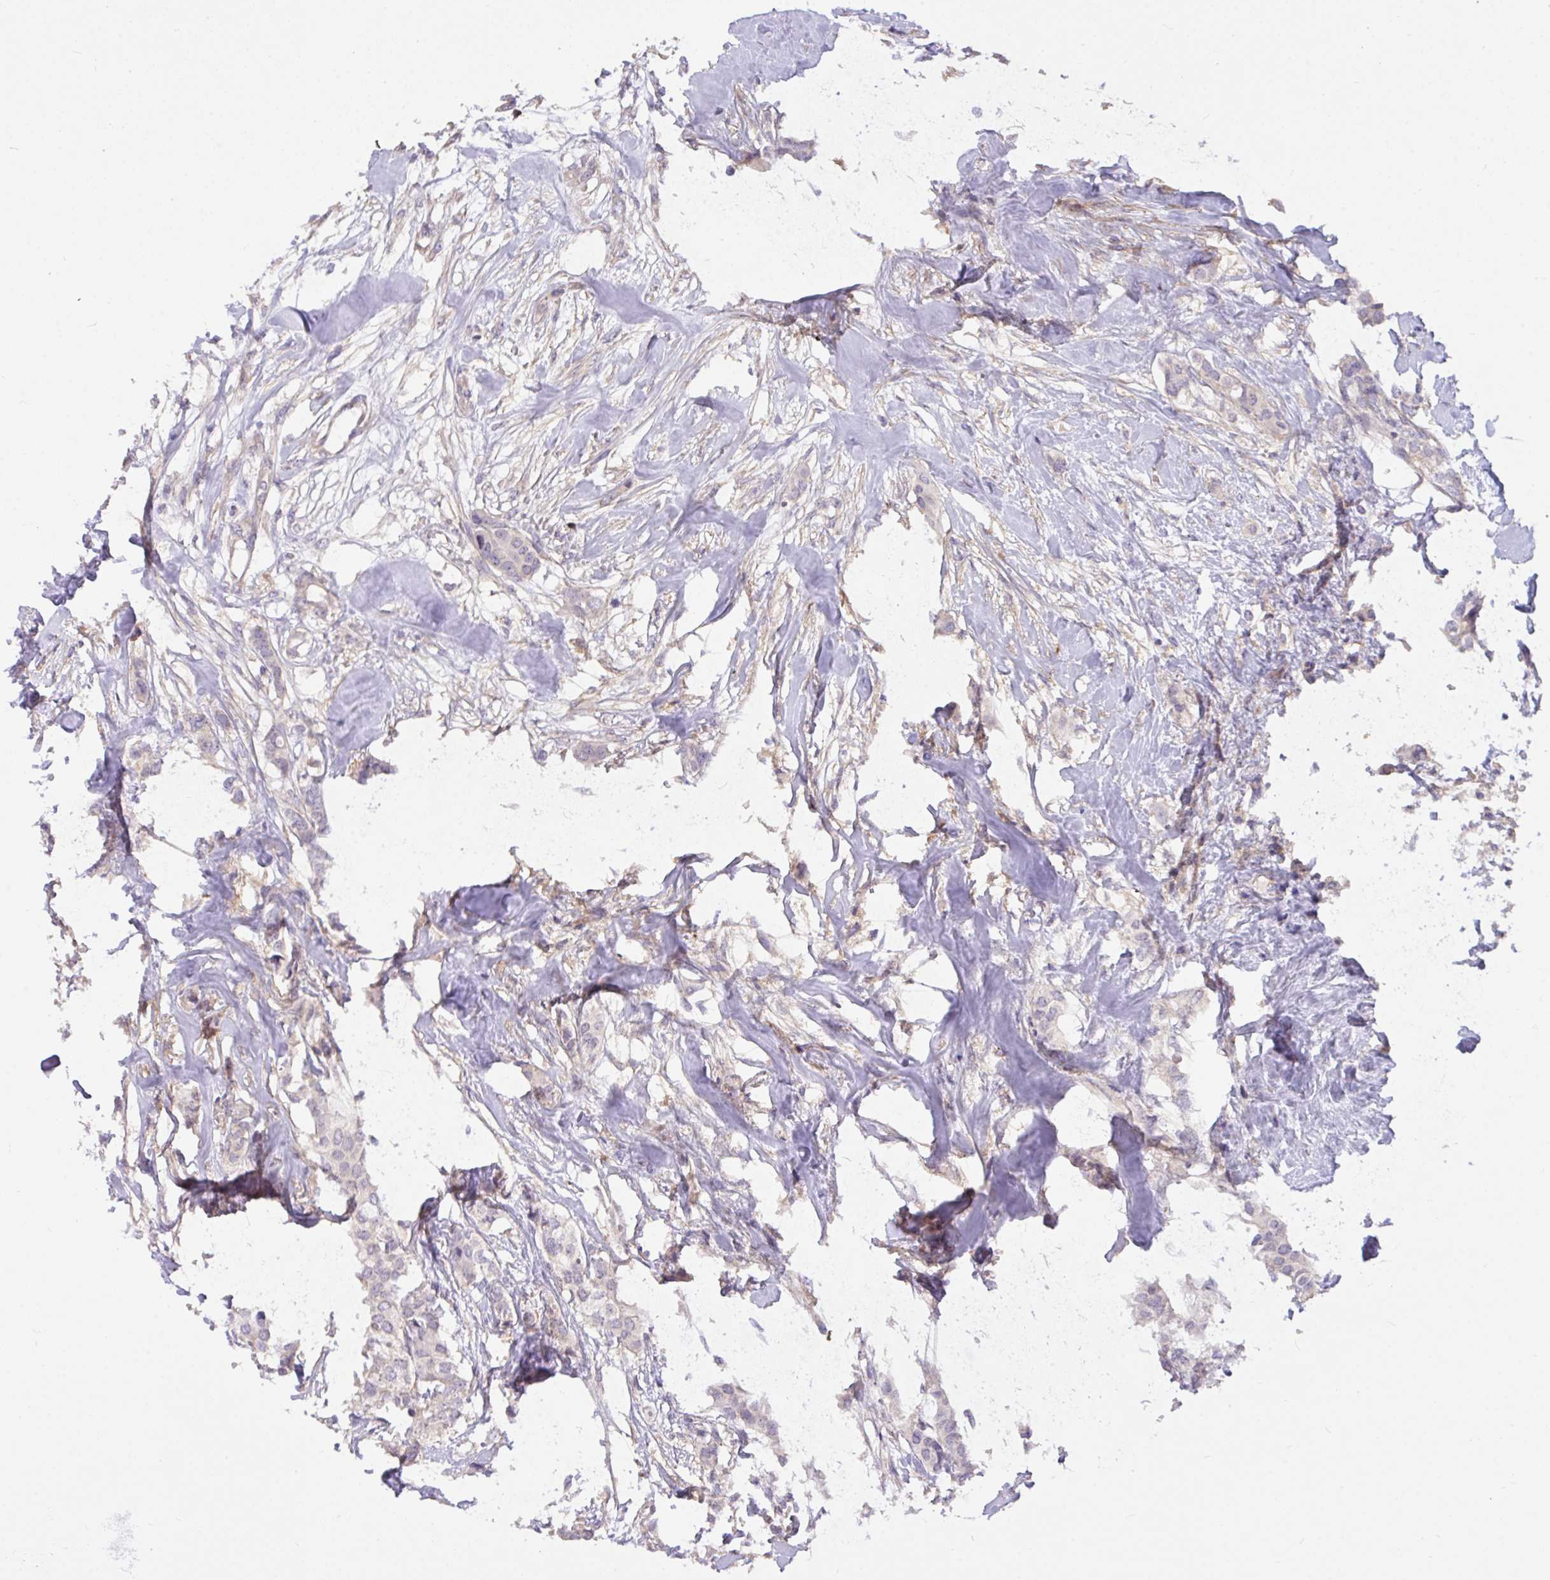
{"staining": {"intensity": "negative", "quantity": "none", "location": "none"}, "tissue": "breast cancer", "cell_type": "Tumor cells", "image_type": "cancer", "snomed": [{"axis": "morphology", "description": "Duct carcinoma"}, {"axis": "topography", "description": "Breast"}], "caption": "Photomicrograph shows no significant protein expression in tumor cells of breast intraductal carcinoma.", "gene": "TLN2", "patient": {"sex": "female", "age": 62}}